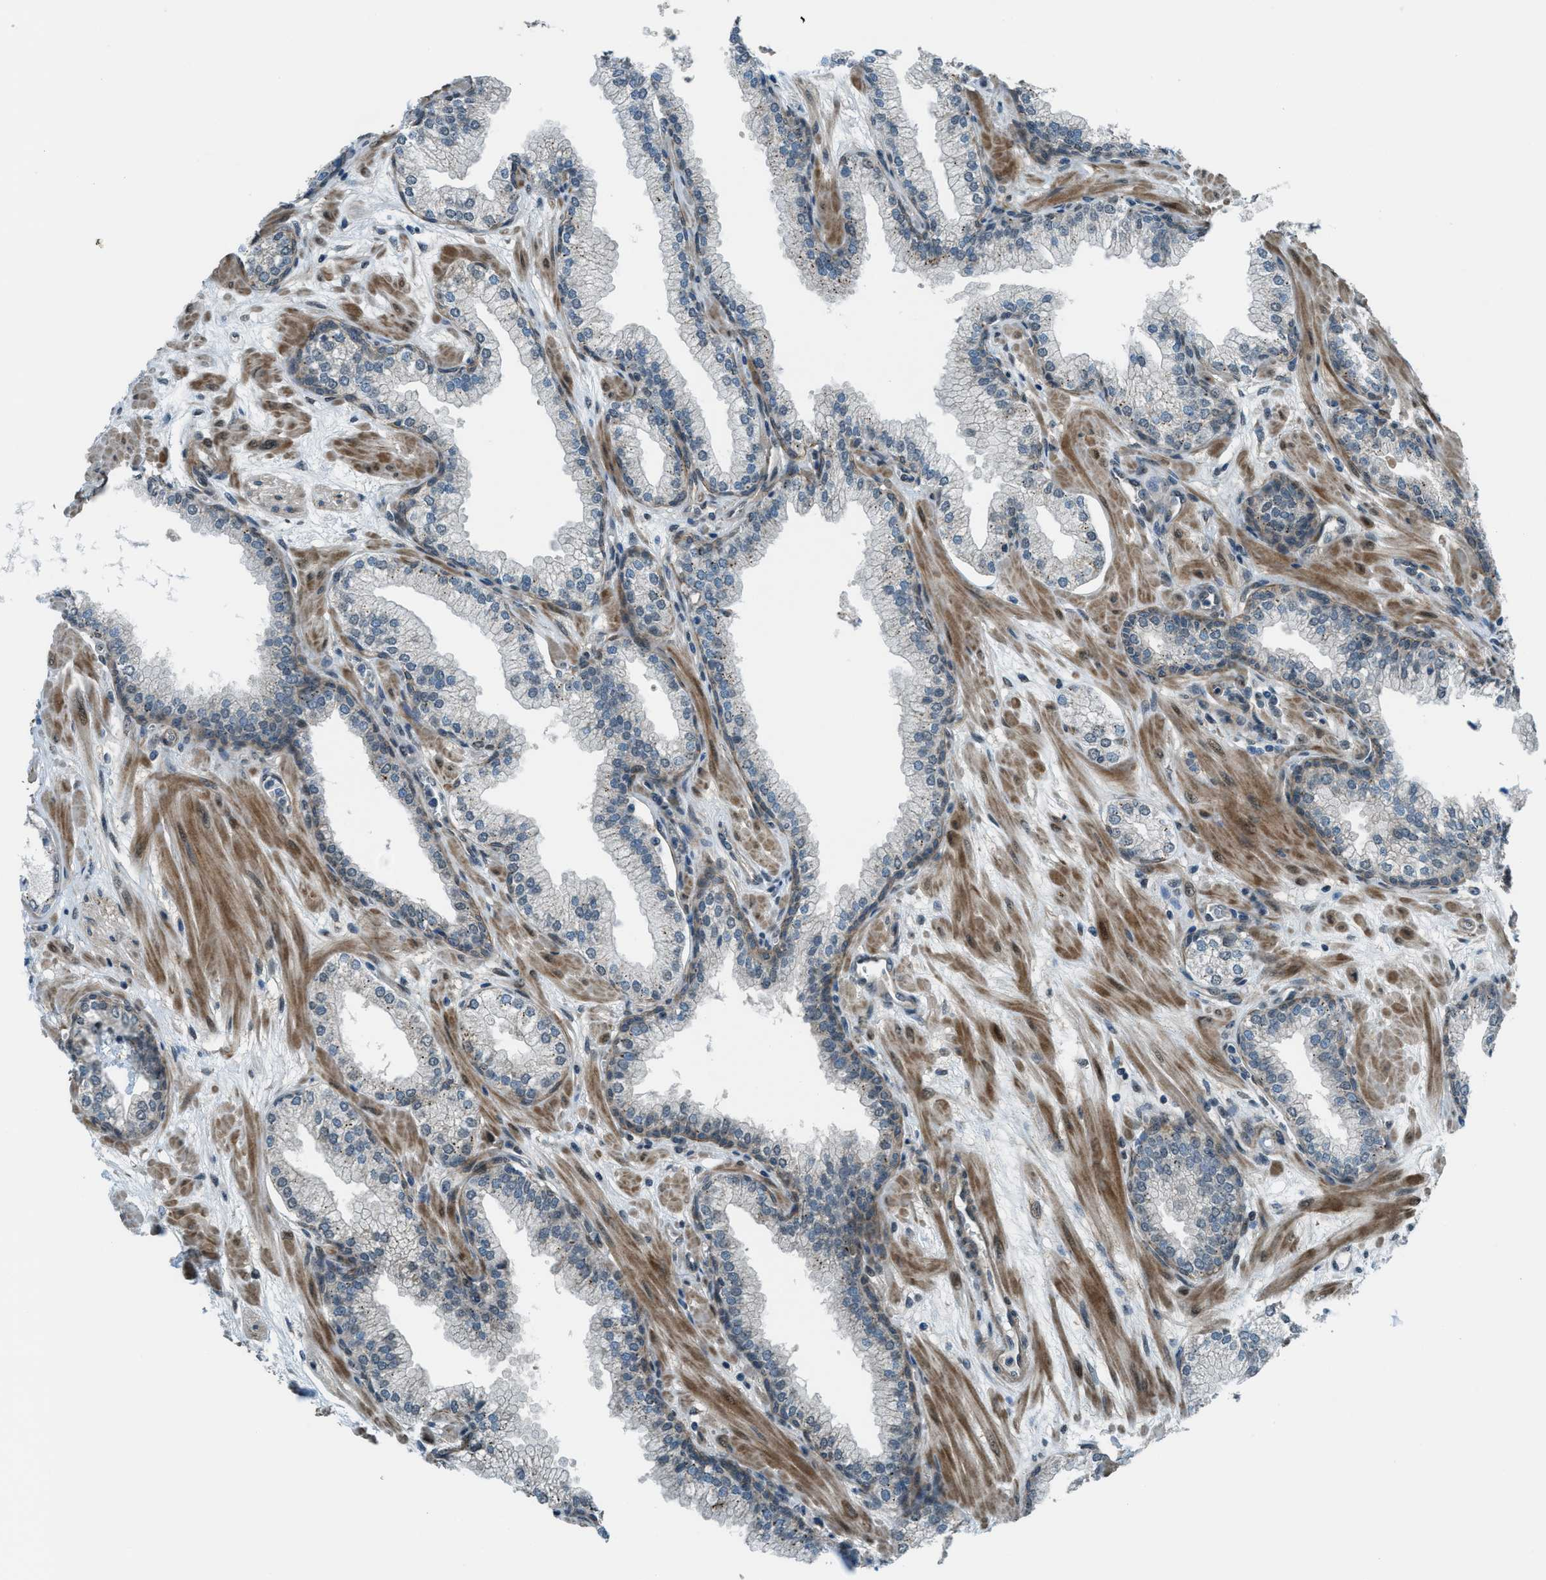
{"staining": {"intensity": "strong", "quantity": "<25%", "location": "cytoplasmic/membranous"}, "tissue": "prostate", "cell_type": "Glandular cells", "image_type": "normal", "snomed": [{"axis": "morphology", "description": "Normal tissue, NOS"}, {"axis": "morphology", "description": "Urothelial carcinoma, Low grade"}, {"axis": "topography", "description": "Urinary bladder"}, {"axis": "topography", "description": "Prostate"}], "caption": "Immunohistochemical staining of normal prostate shows <25% levels of strong cytoplasmic/membranous protein expression in approximately <25% of glandular cells.", "gene": "NPEPL1", "patient": {"sex": "male", "age": 60}}